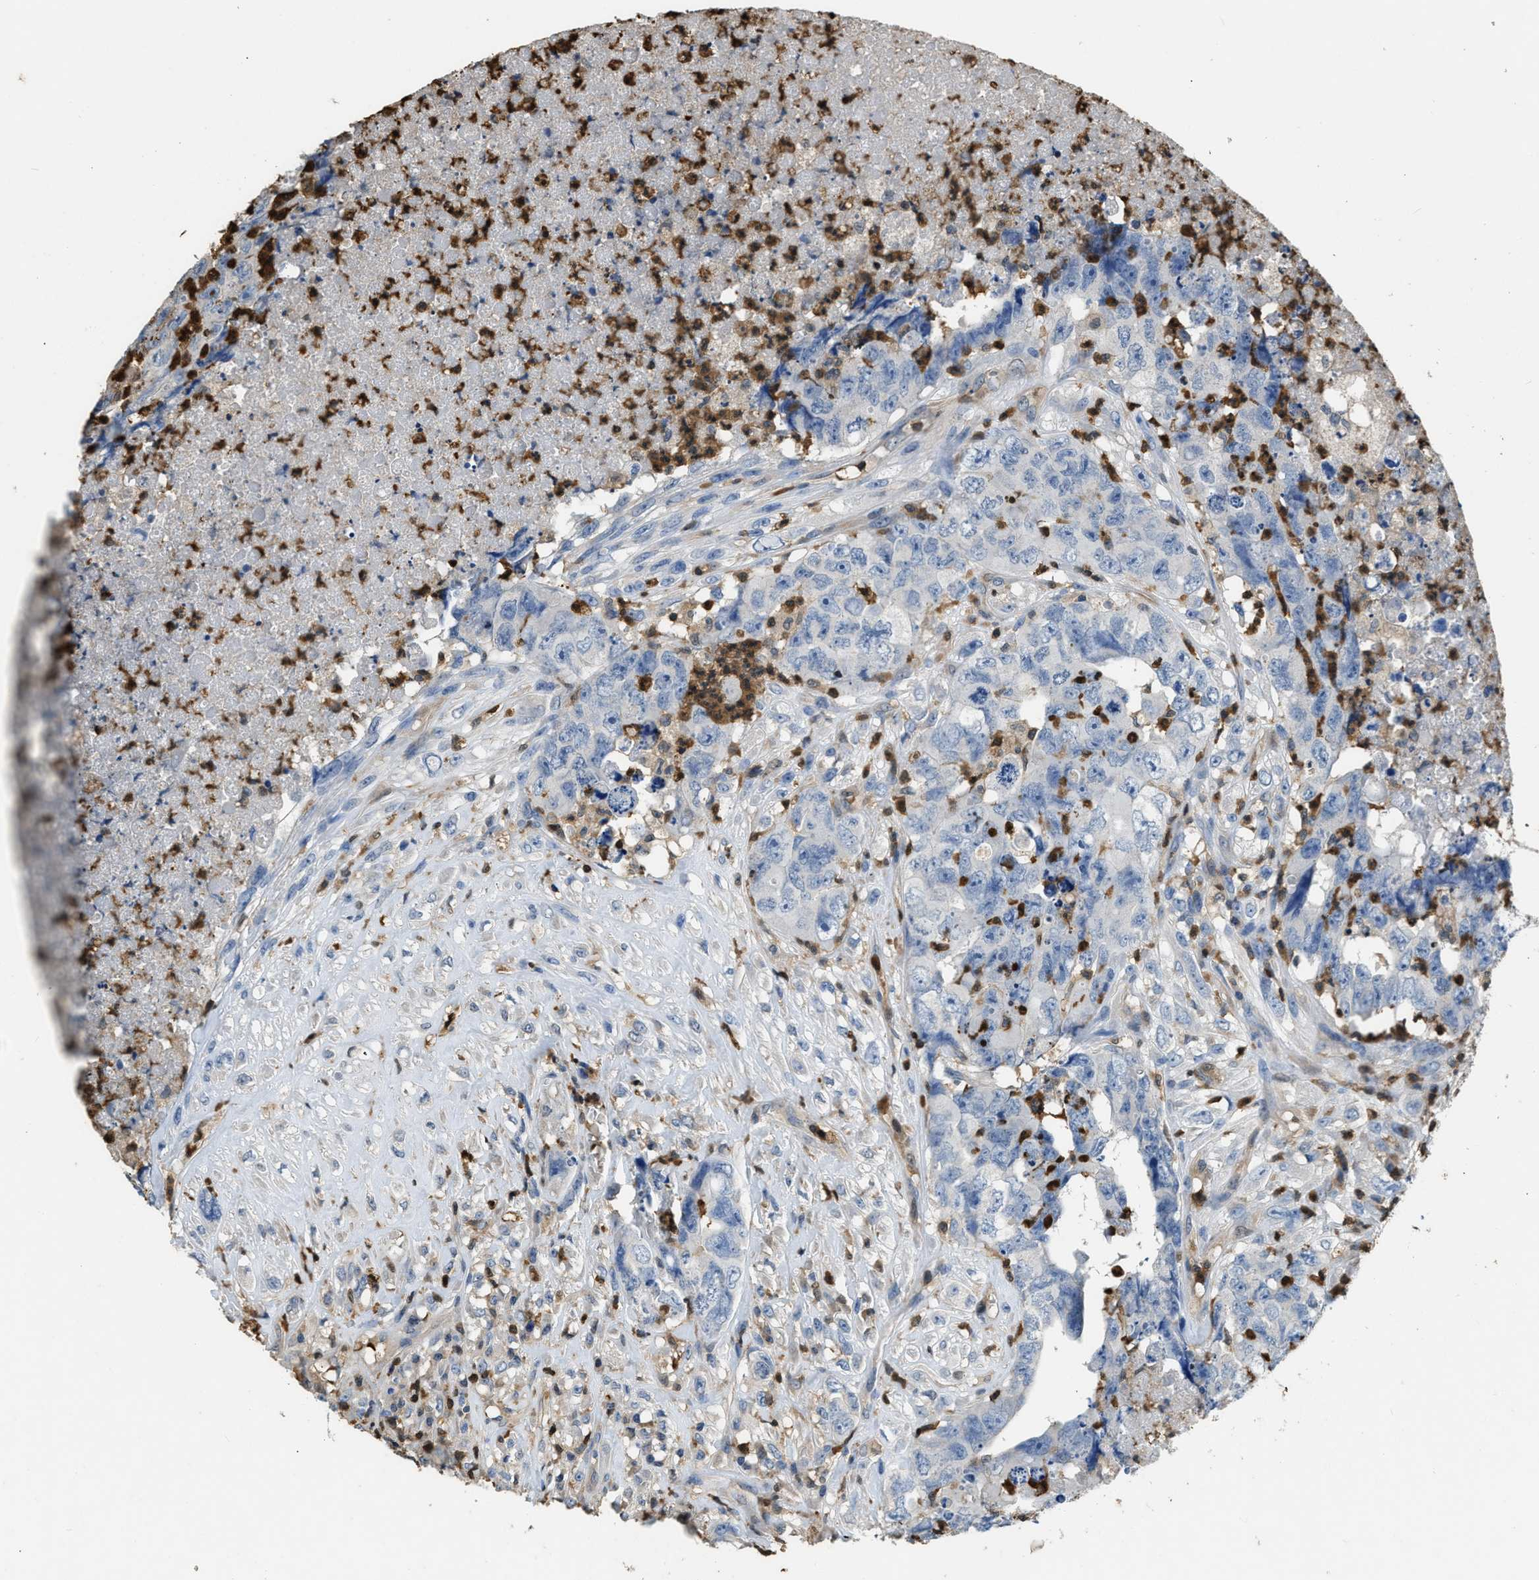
{"staining": {"intensity": "negative", "quantity": "none", "location": "none"}, "tissue": "testis cancer", "cell_type": "Tumor cells", "image_type": "cancer", "snomed": [{"axis": "morphology", "description": "Carcinoma, Embryonal, NOS"}, {"axis": "topography", "description": "Testis"}], "caption": "A photomicrograph of testis cancer (embryonal carcinoma) stained for a protein displays no brown staining in tumor cells.", "gene": "ARHGDIB", "patient": {"sex": "male", "age": 32}}